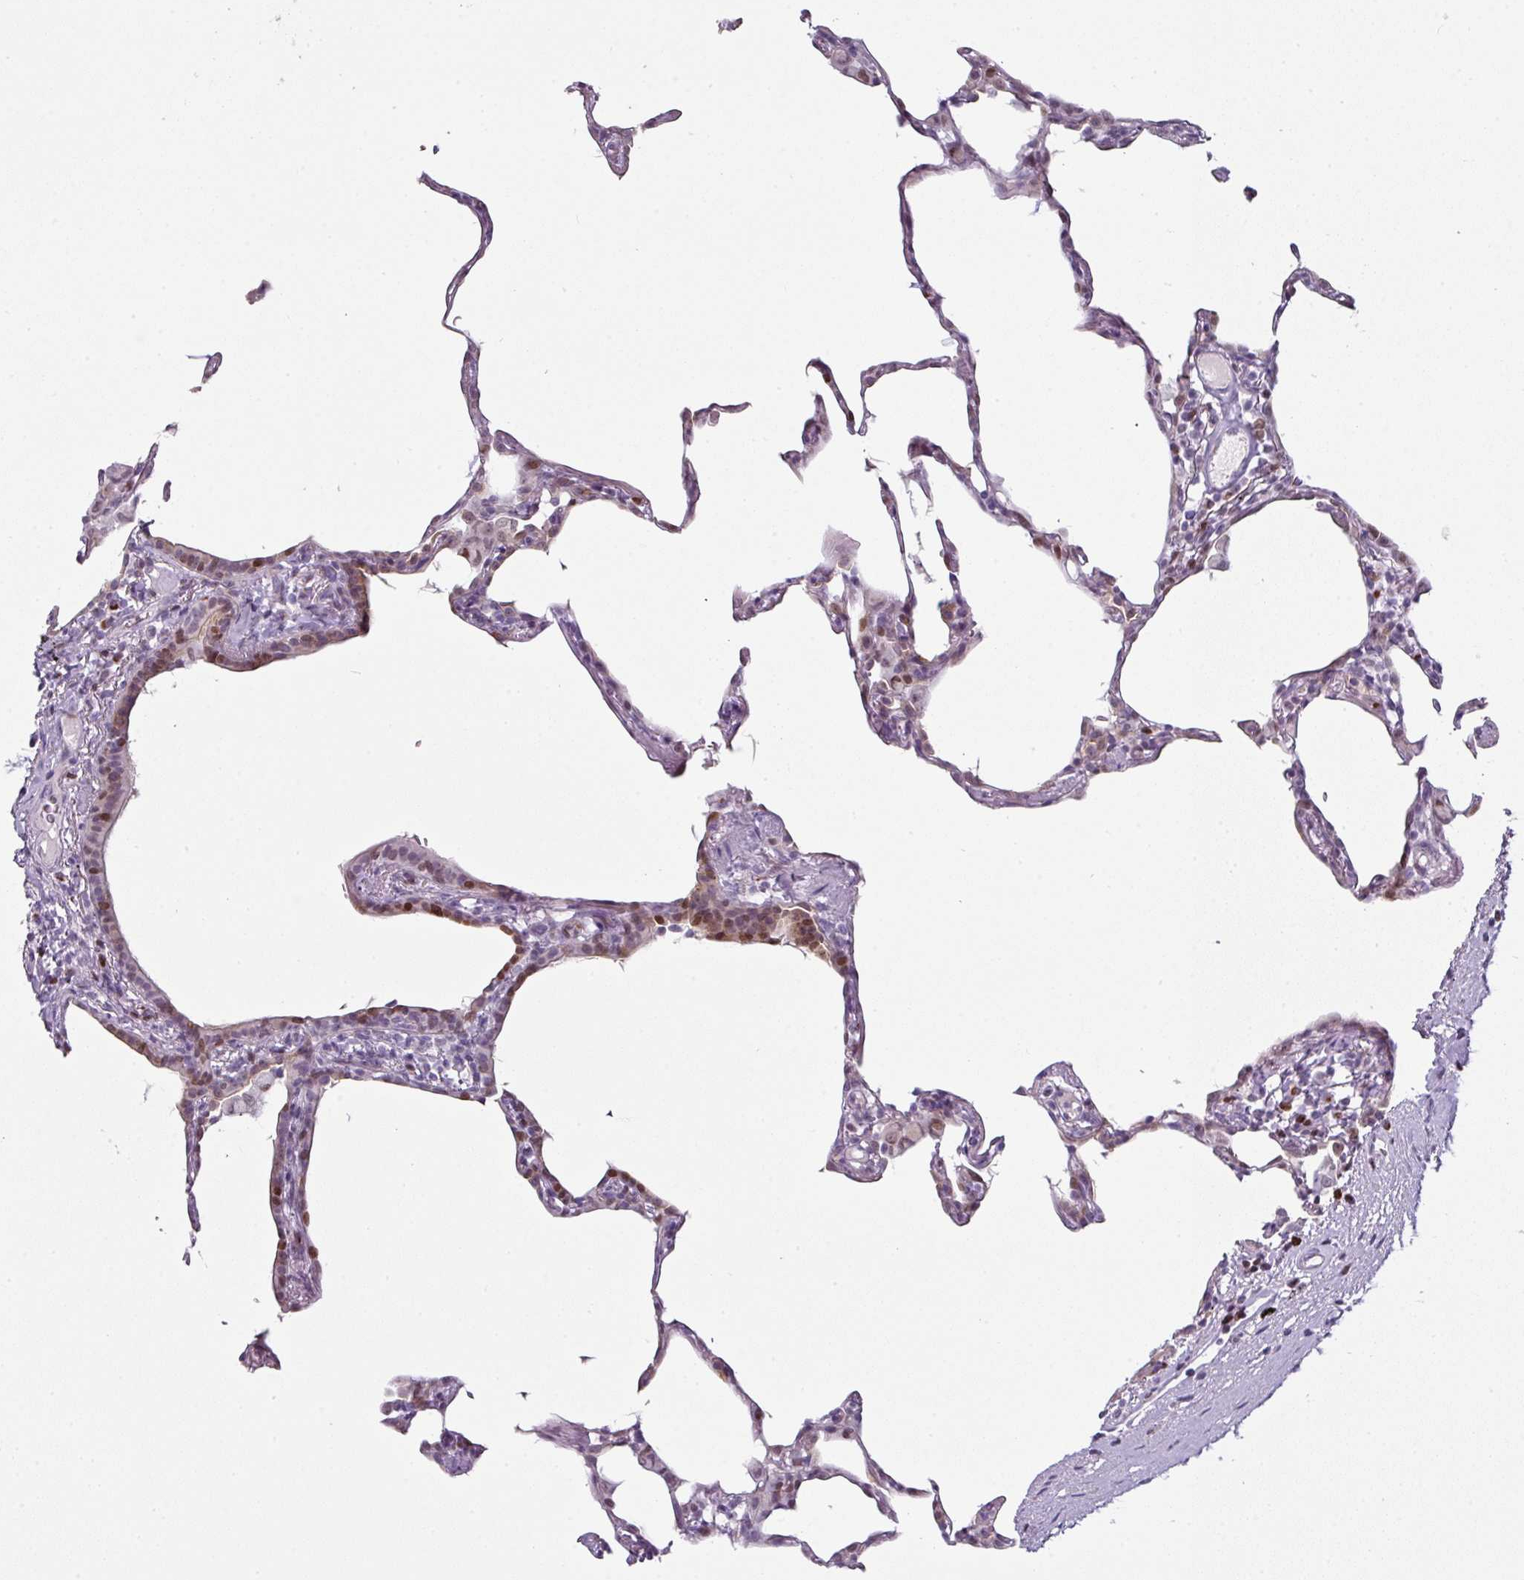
{"staining": {"intensity": "moderate", "quantity": "<25%", "location": "nuclear"}, "tissue": "lung", "cell_type": "Alveolar cells", "image_type": "normal", "snomed": [{"axis": "morphology", "description": "Normal tissue, NOS"}, {"axis": "topography", "description": "Lung"}], "caption": "A histopathology image of human lung stained for a protein displays moderate nuclear brown staining in alveolar cells. The staining was performed using DAB (3,3'-diaminobenzidine) to visualize the protein expression in brown, while the nuclei were stained in blue with hematoxylin (Magnification: 20x).", "gene": "SYT8", "patient": {"sex": "female", "age": 57}}